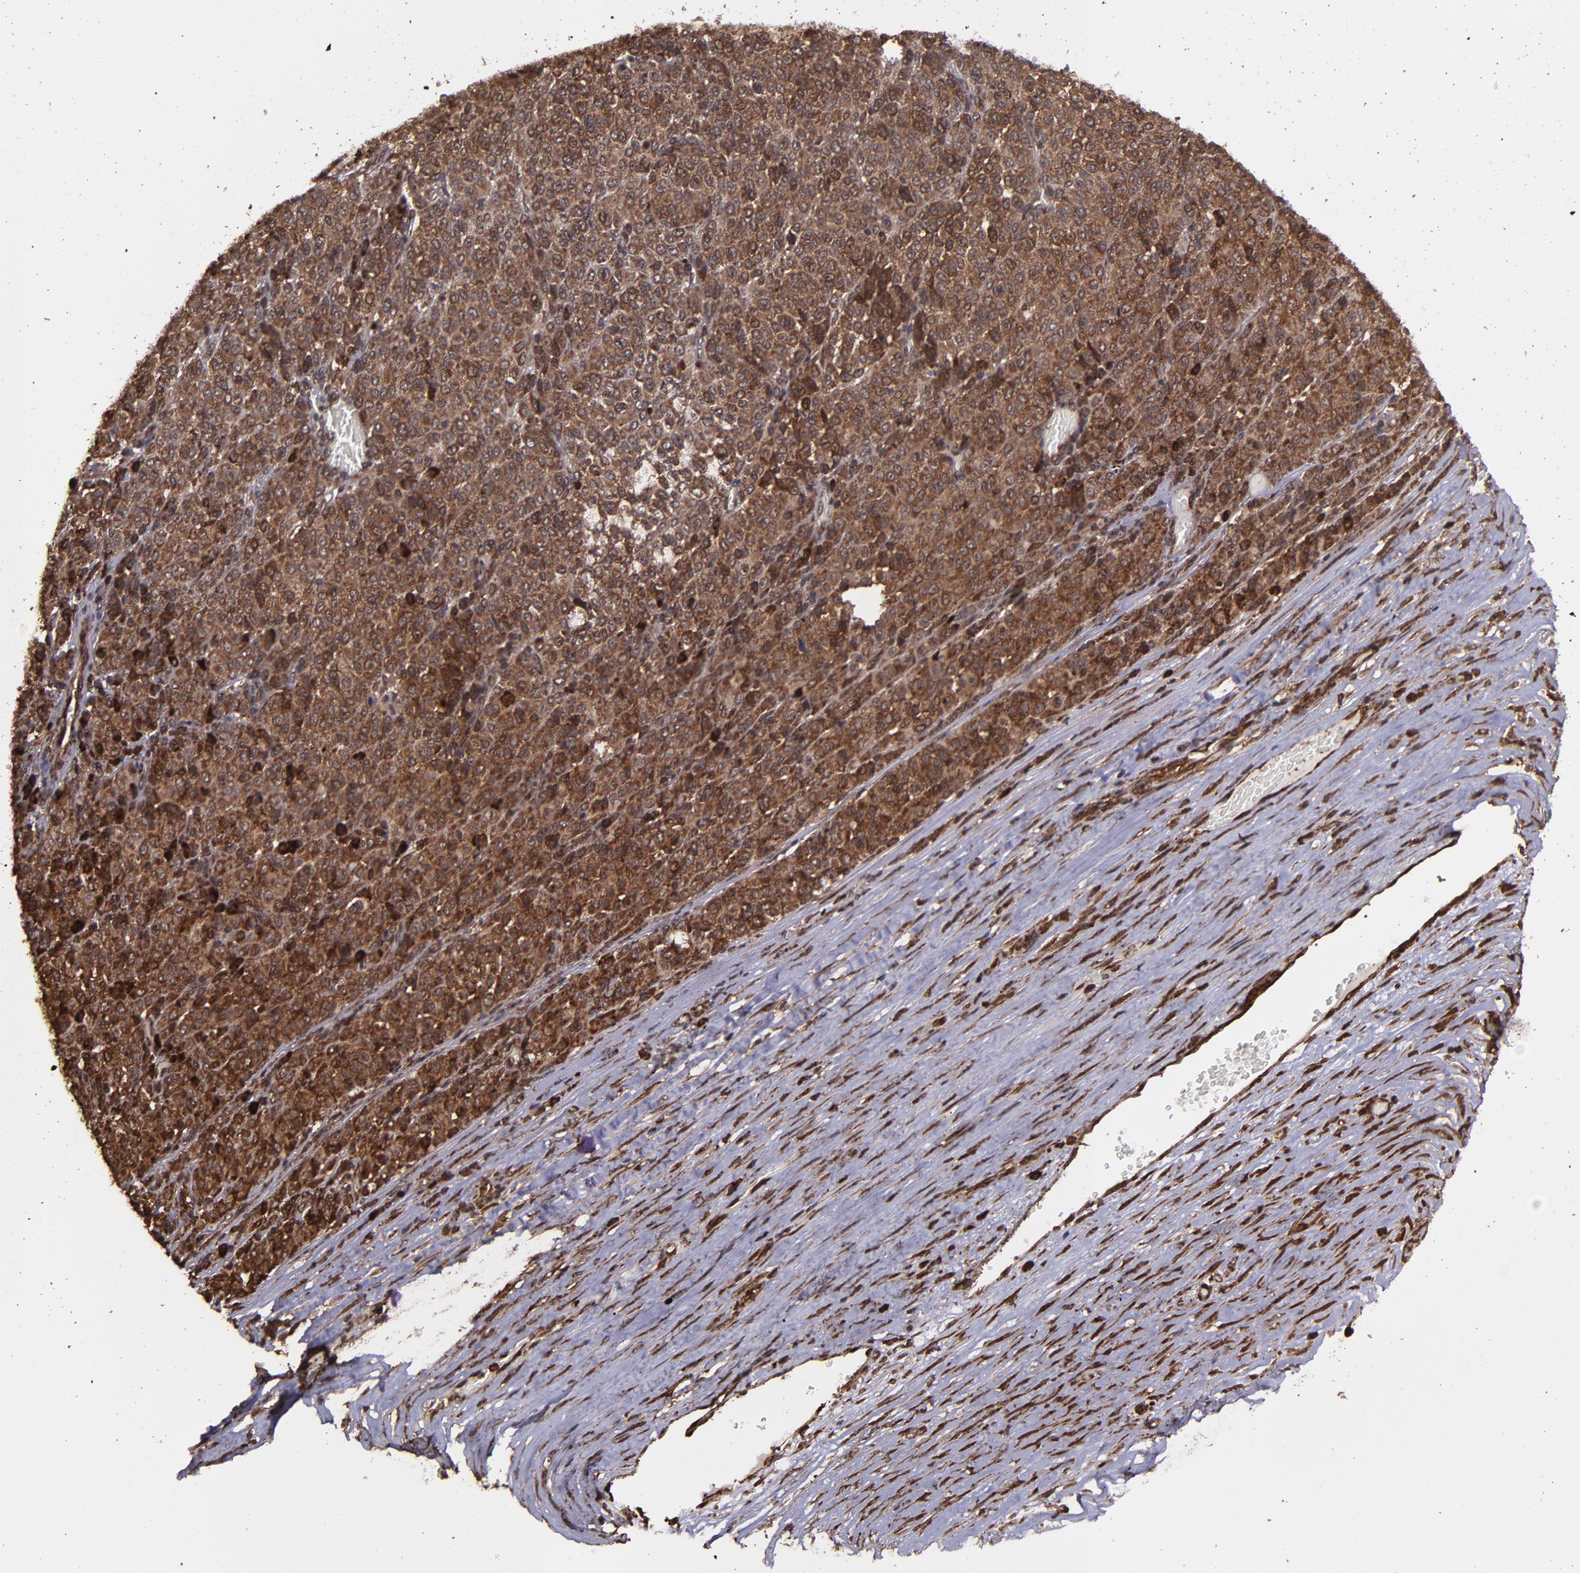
{"staining": {"intensity": "strong", "quantity": ">75%", "location": "cytoplasmic/membranous,nuclear"}, "tissue": "melanoma", "cell_type": "Tumor cells", "image_type": "cancer", "snomed": [{"axis": "morphology", "description": "Malignant melanoma, Metastatic site"}, {"axis": "topography", "description": "Pancreas"}], "caption": "This is a photomicrograph of IHC staining of malignant melanoma (metastatic site), which shows strong expression in the cytoplasmic/membranous and nuclear of tumor cells.", "gene": "EIF4ENIF1", "patient": {"sex": "female", "age": 30}}